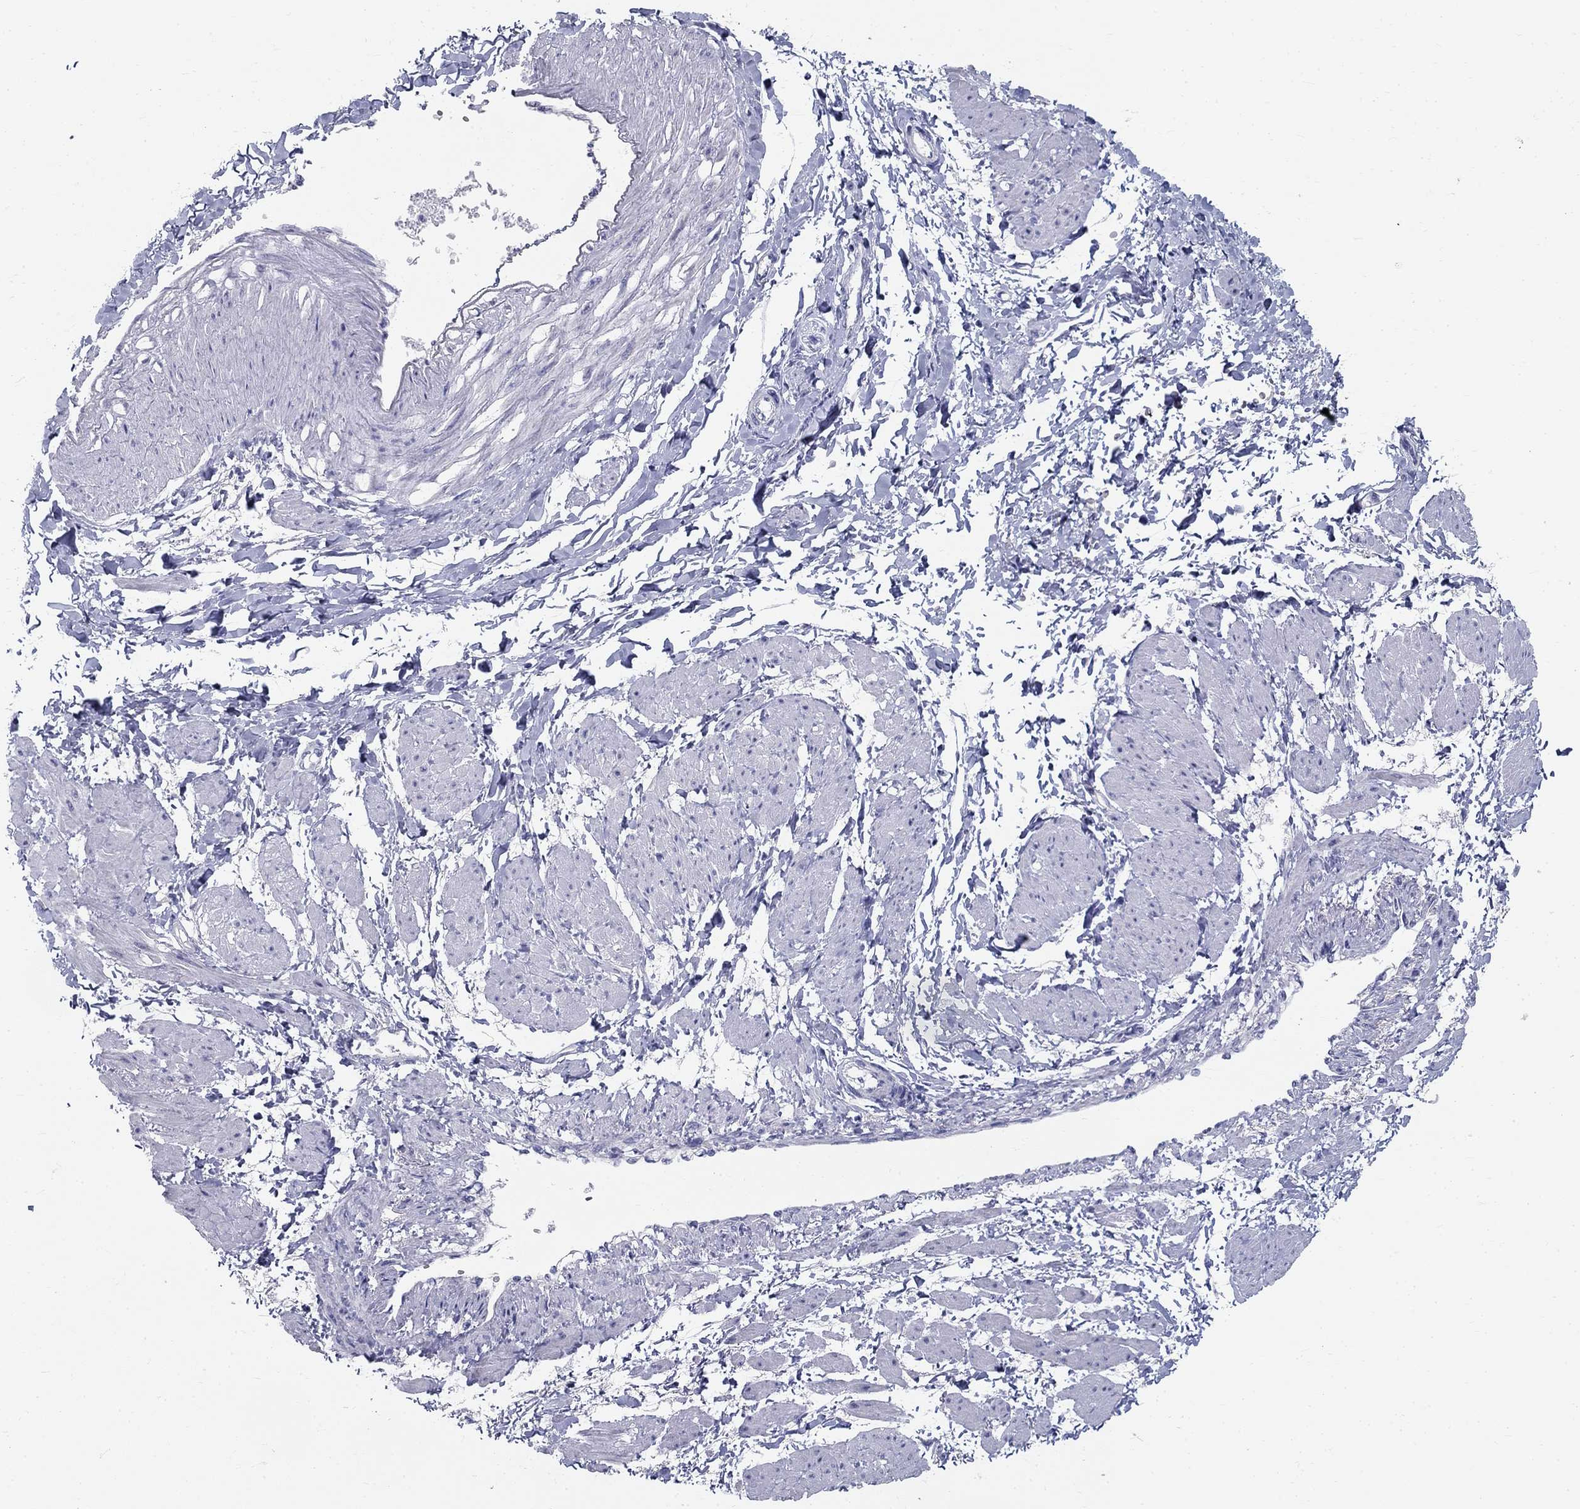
{"staining": {"intensity": "negative", "quantity": "none", "location": "none"}, "tissue": "smooth muscle", "cell_type": "Smooth muscle cells", "image_type": "normal", "snomed": [{"axis": "morphology", "description": "Normal tissue, NOS"}, {"axis": "topography", "description": "Smooth muscle"}, {"axis": "topography", "description": "Uterus"}], "caption": "Smooth muscle cells are negative for protein expression in benign human smooth muscle. The staining is performed using DAB (3,3'-diaminobenzidine) brown chromogen with nuclei counter-stained in using hematoxylin.", "gene": "ENSG00000290147", "patient": {"sex": "female", "age": 39}}